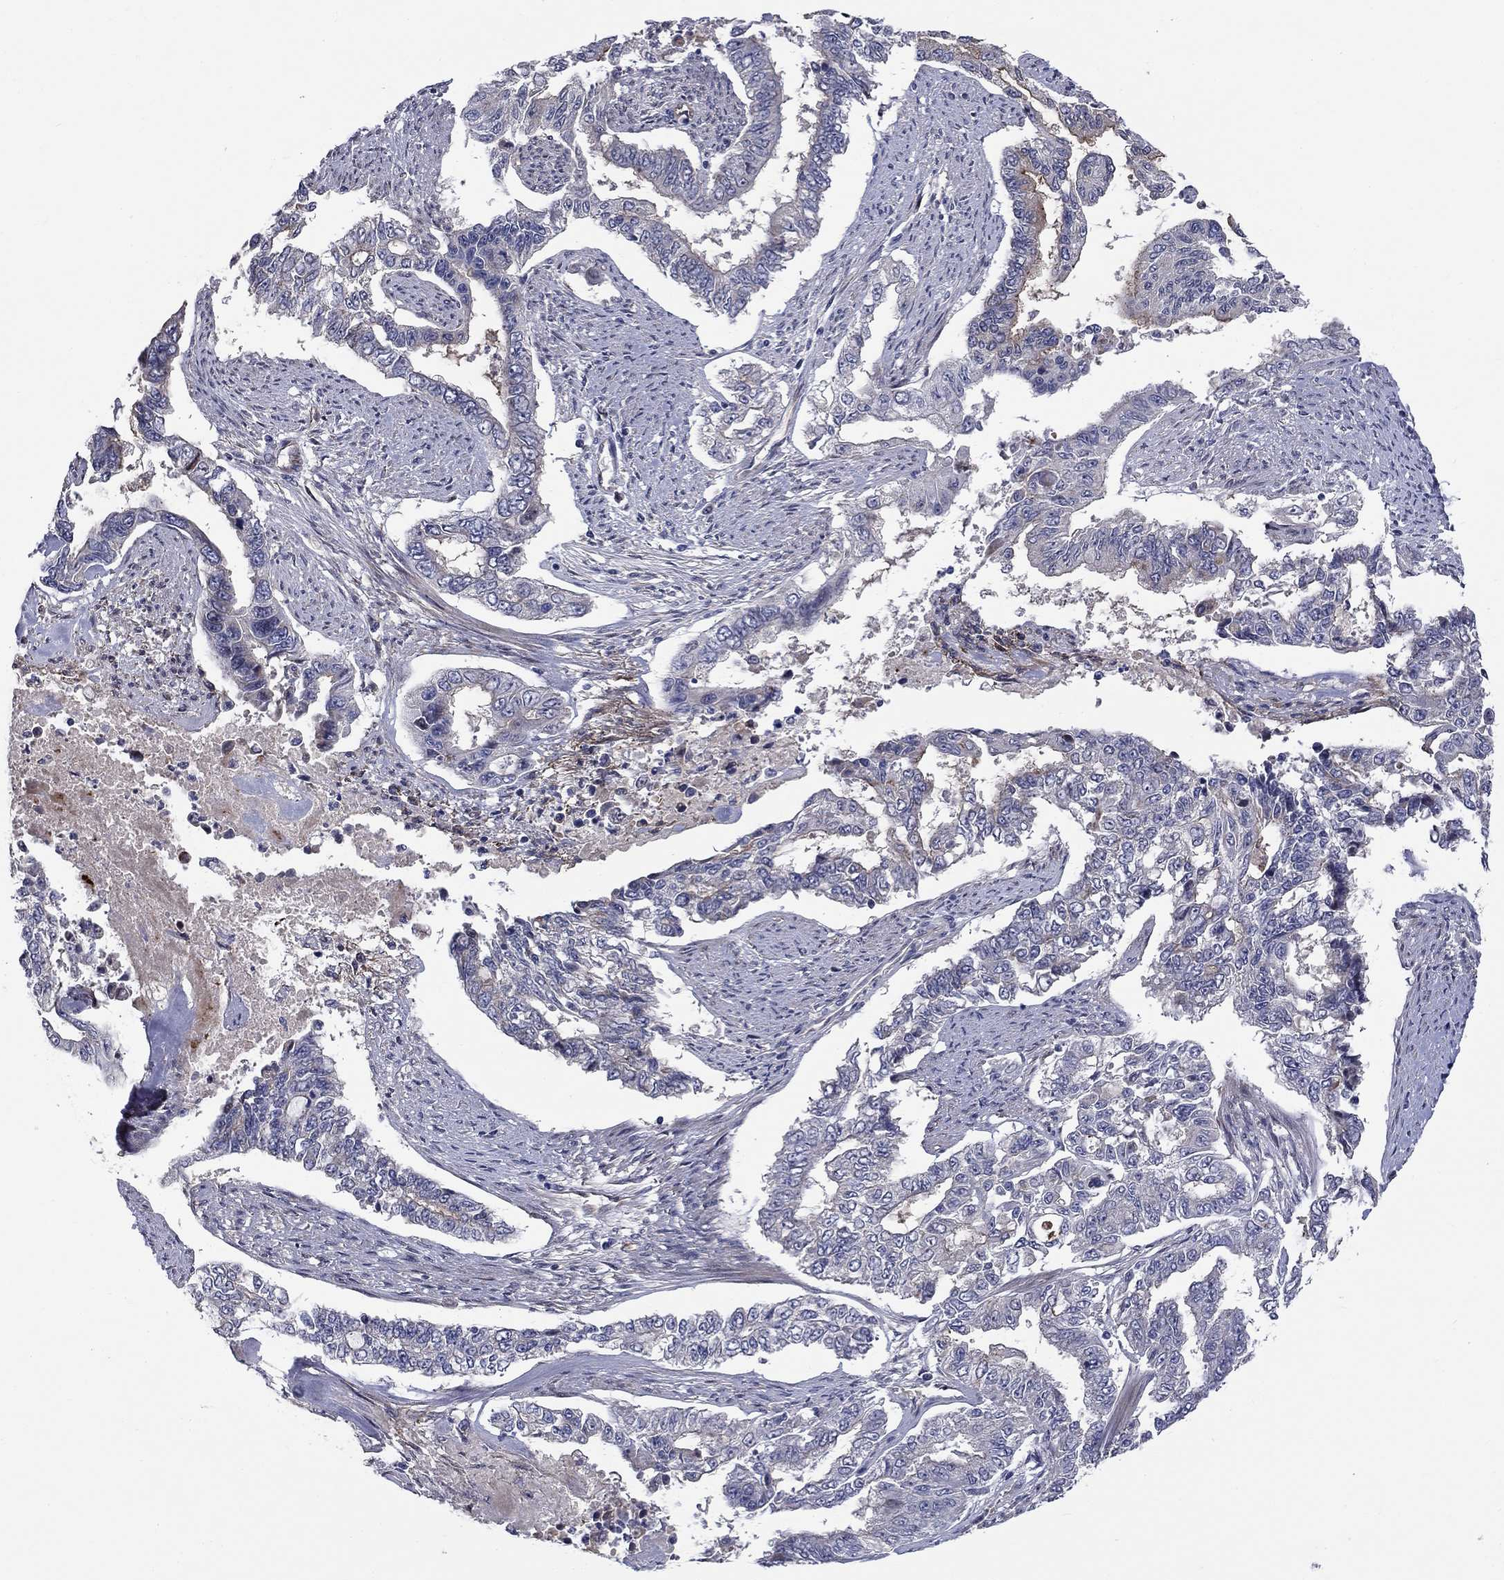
{"staining": {"intensity": "moderate", "quantity": "<25%", "location": "cytoplasmic/membranous"}, "tissue": "endometrial cancer", "cell_type": "Tumor cells", "image_type": "cancer", "snomed": [{"axis": "morphology", "description": "Adenocarcinoma, NOS"}, {"axis": "topography", "description": "Uterus"}], "caption": "A photomicrograph of endometrial adenocarcinoma stained for a protein displays moderate cytoplasmic/membranous brown staining in tumor cells. The staining is performed using DAB brown chromogen to label protein expression. The nuclei are counter-stained blue using hematoxylin.", "gene": "SLC1A1", "patient": {"sex": "female", "age": 59}}